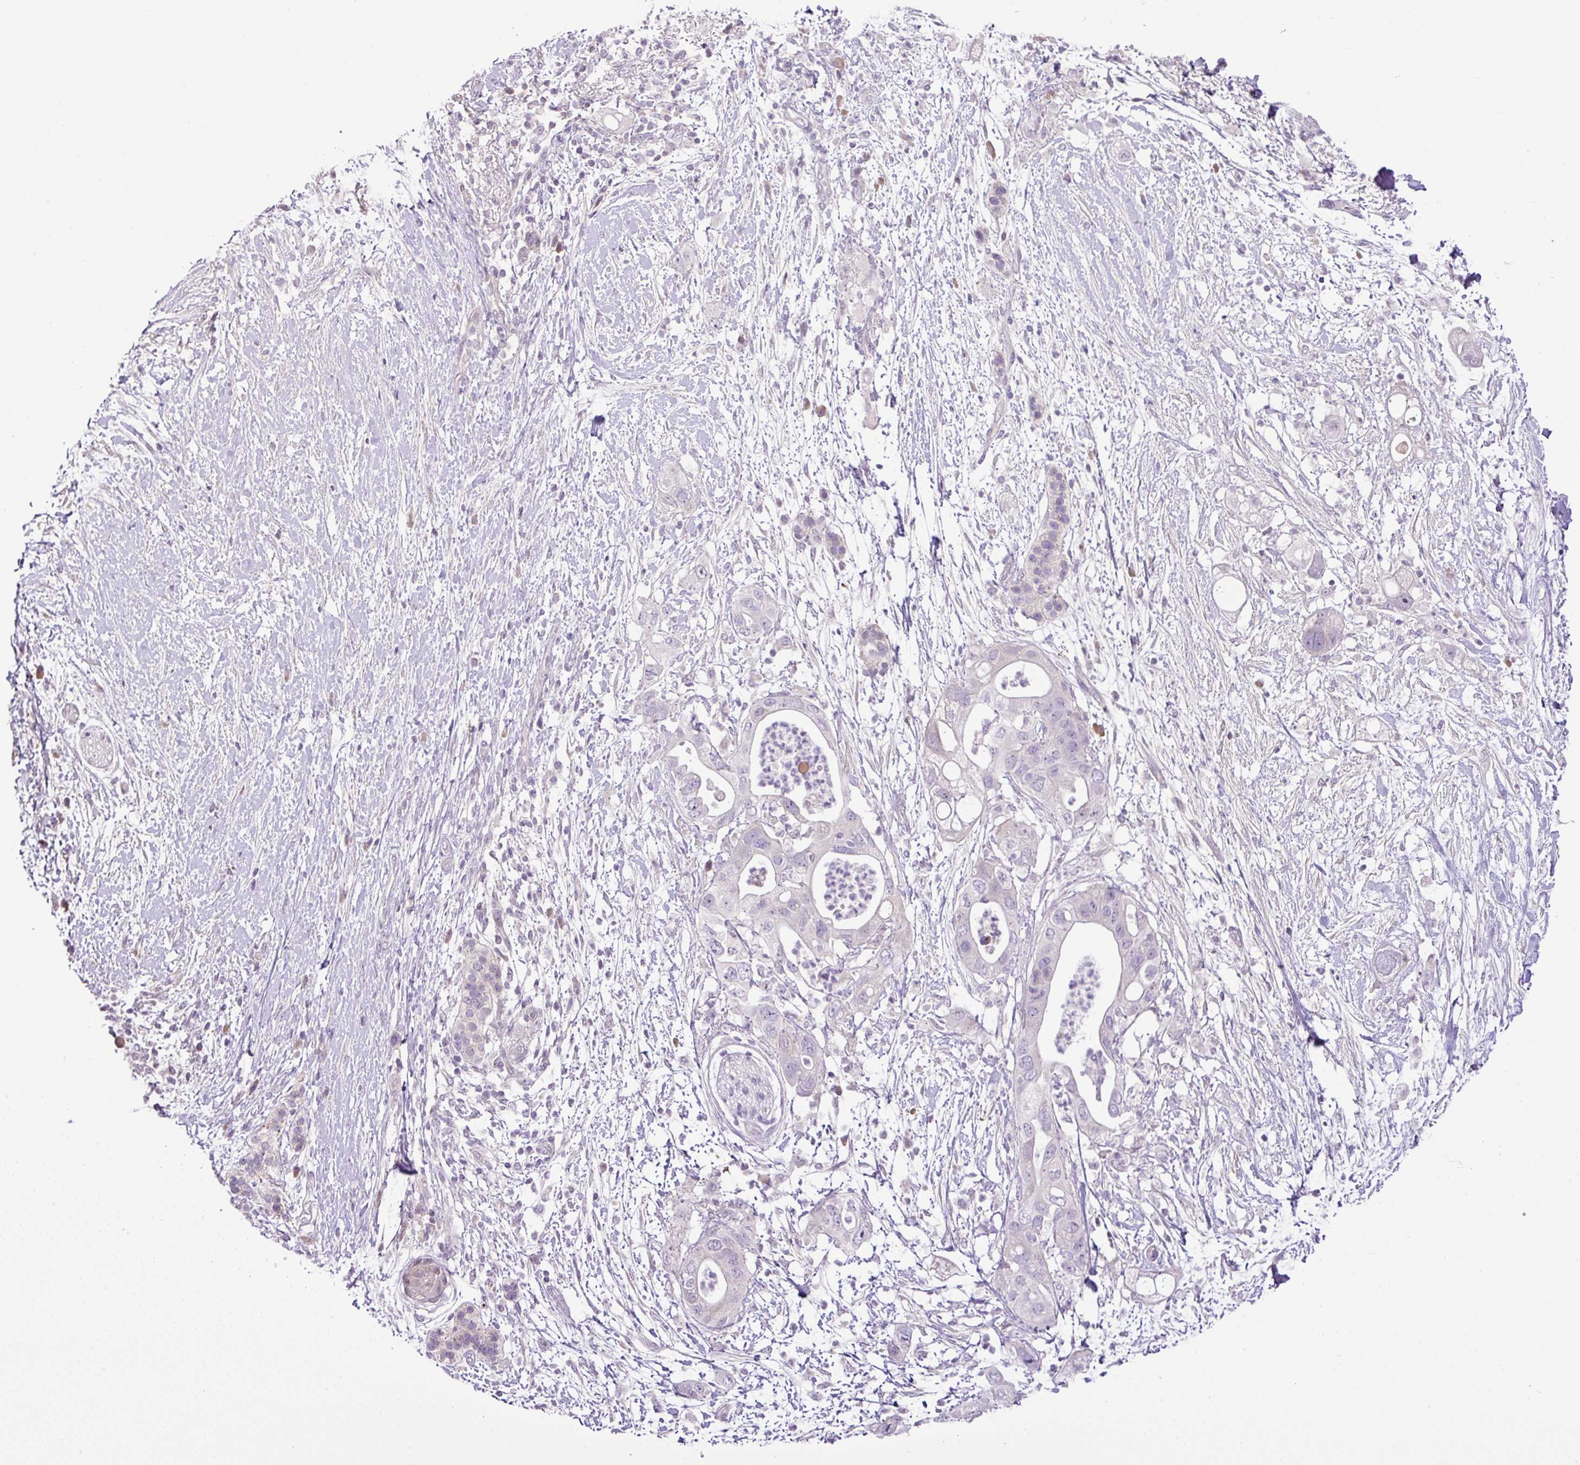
{"staining": {"intensity": "negative", "quantity": "none", "location": "none"}, "tissue": "pancreatic cancer", "cell_type": "Tumor cells", "image_type": "cancer", "snomed": [{"axis": "morphology", "description": "Adenocarcinoma, NOS"}, {"axis": "topography", "description": "Pancreas"}], "caption": "This is a photomicrograph of IHC staining of pancreatic cancer (adenocarcinoma), which shows no positivity in tumor cells. Nuclei are stained in blue.", "gene": "DNAJB13", "patient": {"sex": "female", "age": 72}}